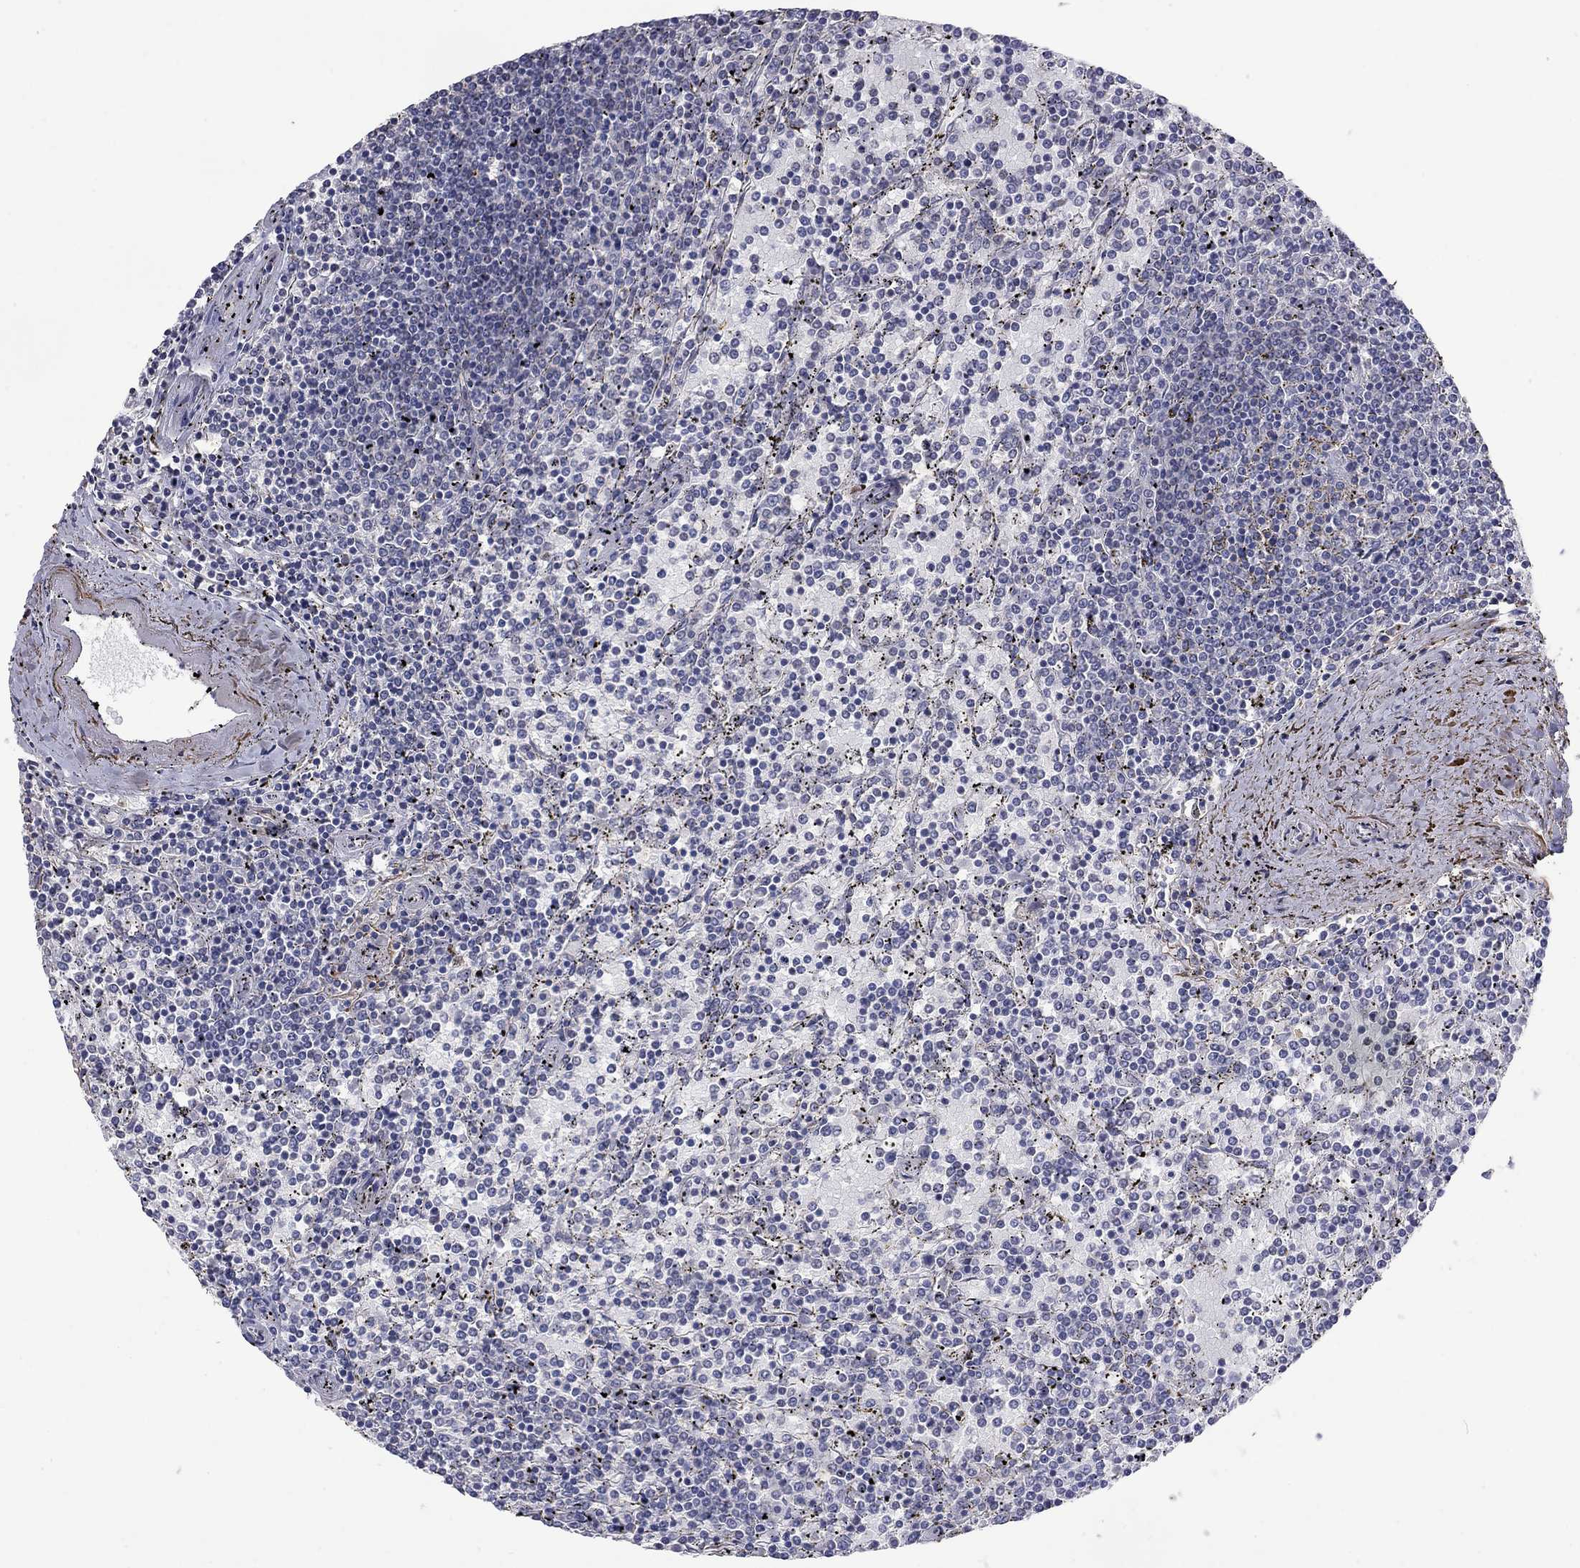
{"staining": {"intensity": "negative", "quantity": "none", "location": "none"}, "tissue": "lymphoma", "cell_type": "Tumor cells", "image_type": "cancer", "snomed": [{"axis": "morphology", "description": "Malignant lymphoma, non-Hodgkin's type, Low grade"}, {"axis": "topography", "description": "Spleen"}], "caption": "Human lymphoma stained for a protein using IHC reveals no positivity in tumor cells.", "gene": "IP6K3", "patient": {"sex": "female", "age": 77}}